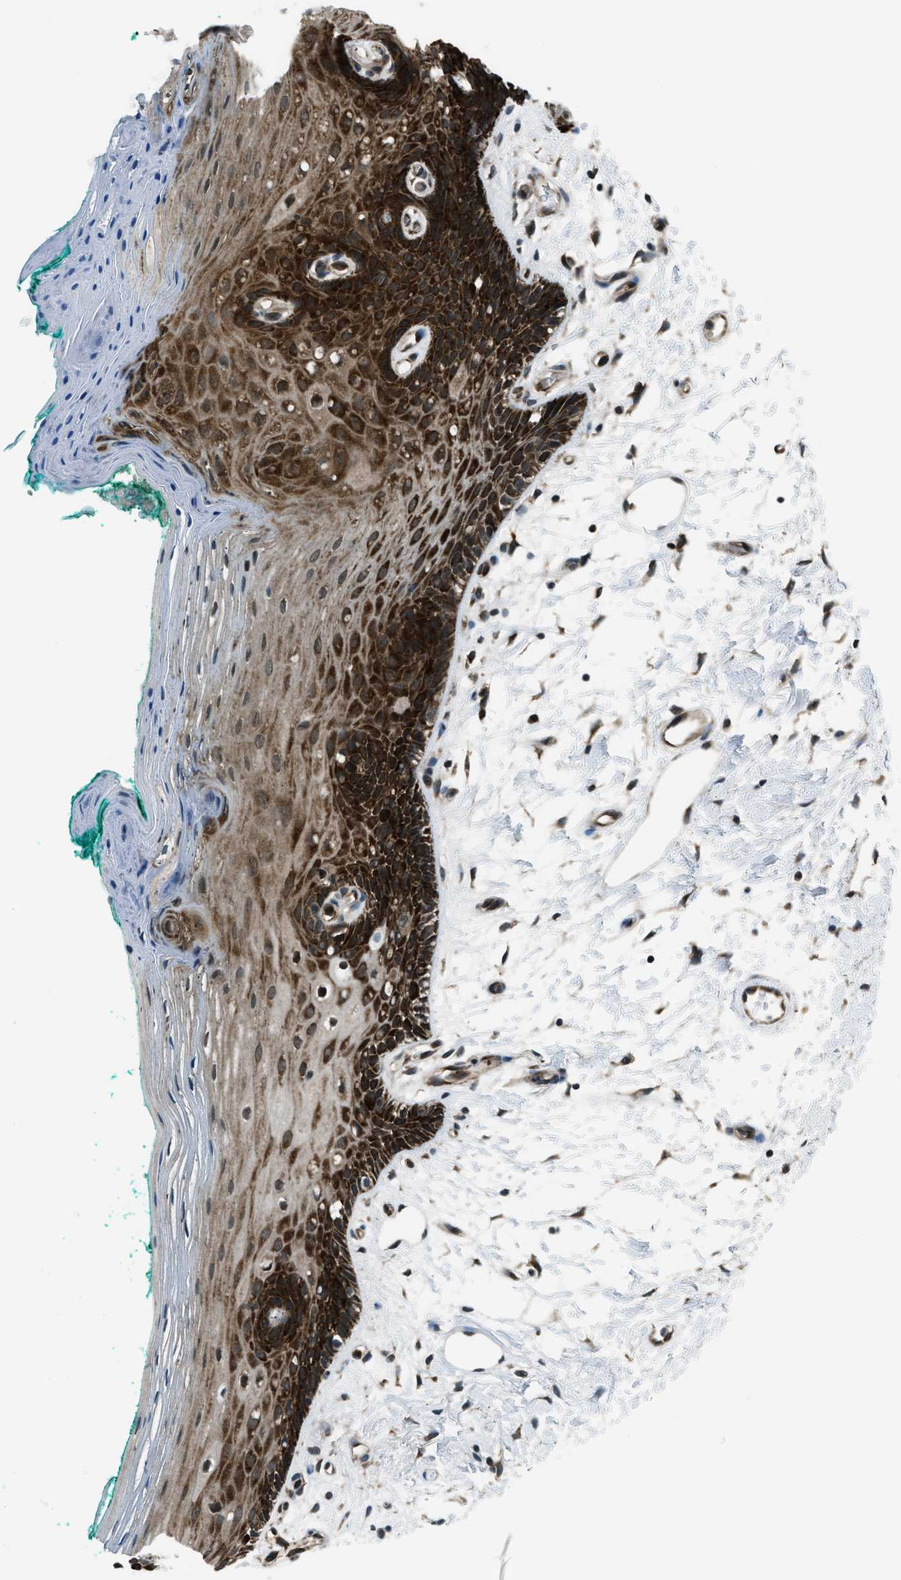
{"staining": {"intensity": "strong", "quantity": ">75%", "location": "cytoplasmic/membranous"}, "tissue": "oral mucosa", "cell_type": "Squamous epithelial cells", "image_type": "normal", "snomed": [{"axis": "morphology", "description": "Normal tissue, NOS"}, {"axis": "topography", "description": "Skeletal muscle"}, {"axis": "topography", "description": "Oral tissue"}, {"axis": "topography", "description": "Peripheral nerve tissue"}], "caption": "About >75% of squamous epithelial cells in unremarkable human oral mucosa reveal strong cytoplasmic/membranous protein staining as visualized by brown immunohistochemical staining.", "gene": "ASAP2", "patient": {"sex": "female", "age": 84}}